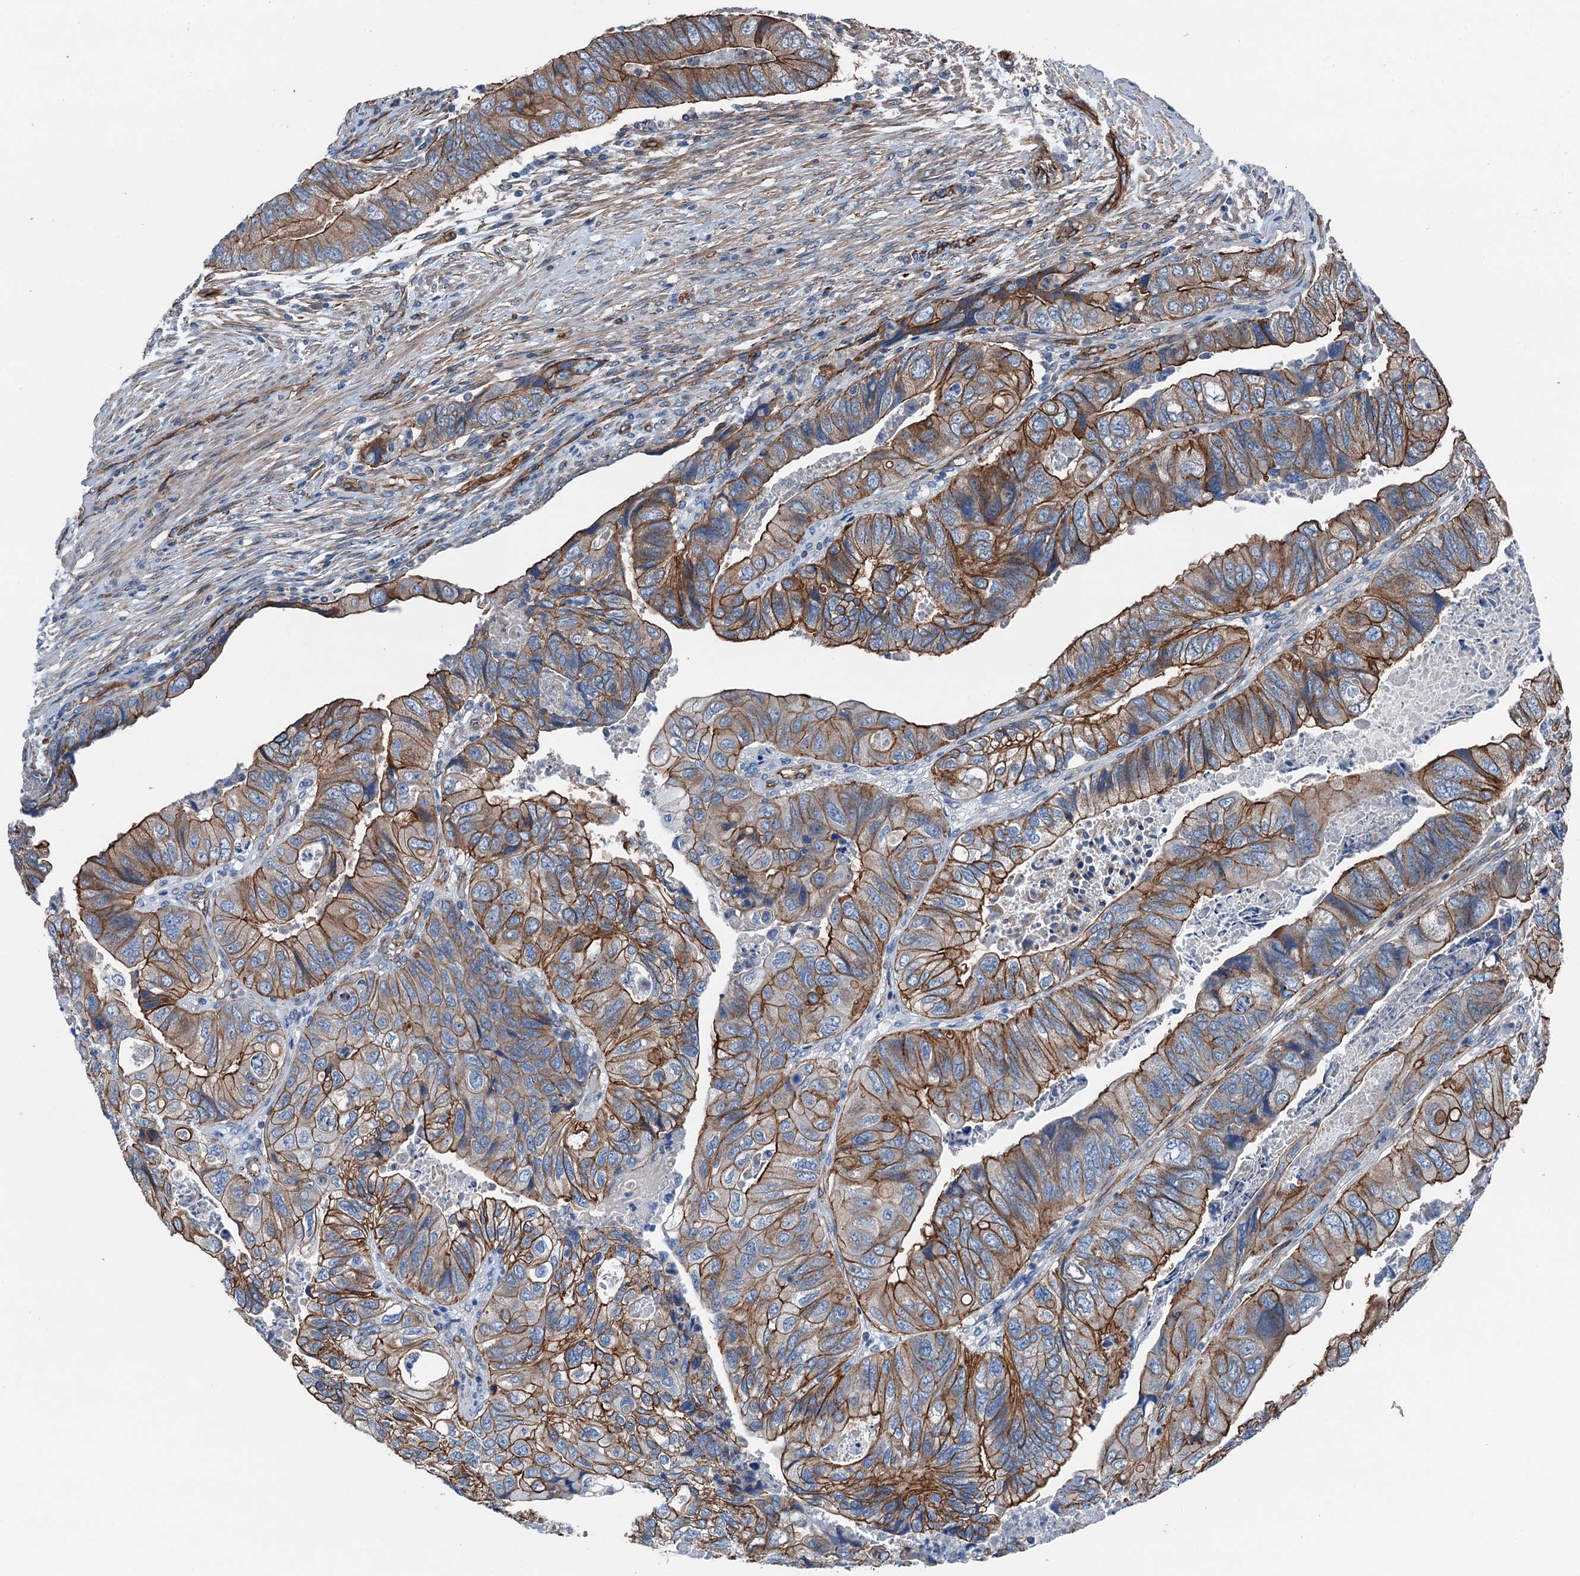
{"staining": {"intensity": "strong", "quantity": ">75%", "location": "cytoplasmic/membranous"}, "tissue": "colorectal cancer", "cell_type": "Tumor cells", "image_type": "cancer", "snomed": [{"axis": "morphology", "description": "Adenocarcinoma, NOS"}, {"axis": "topography", "description": "Rectum"}], "caption": "This is a histology image of IHC staining of adenocarcinoma (colorectal), which shows strong staining in the cytoplasmic/membranous of tumor cells.", "gene": "NMRAL1", "patient": {"sex": "male", "age": 63}}